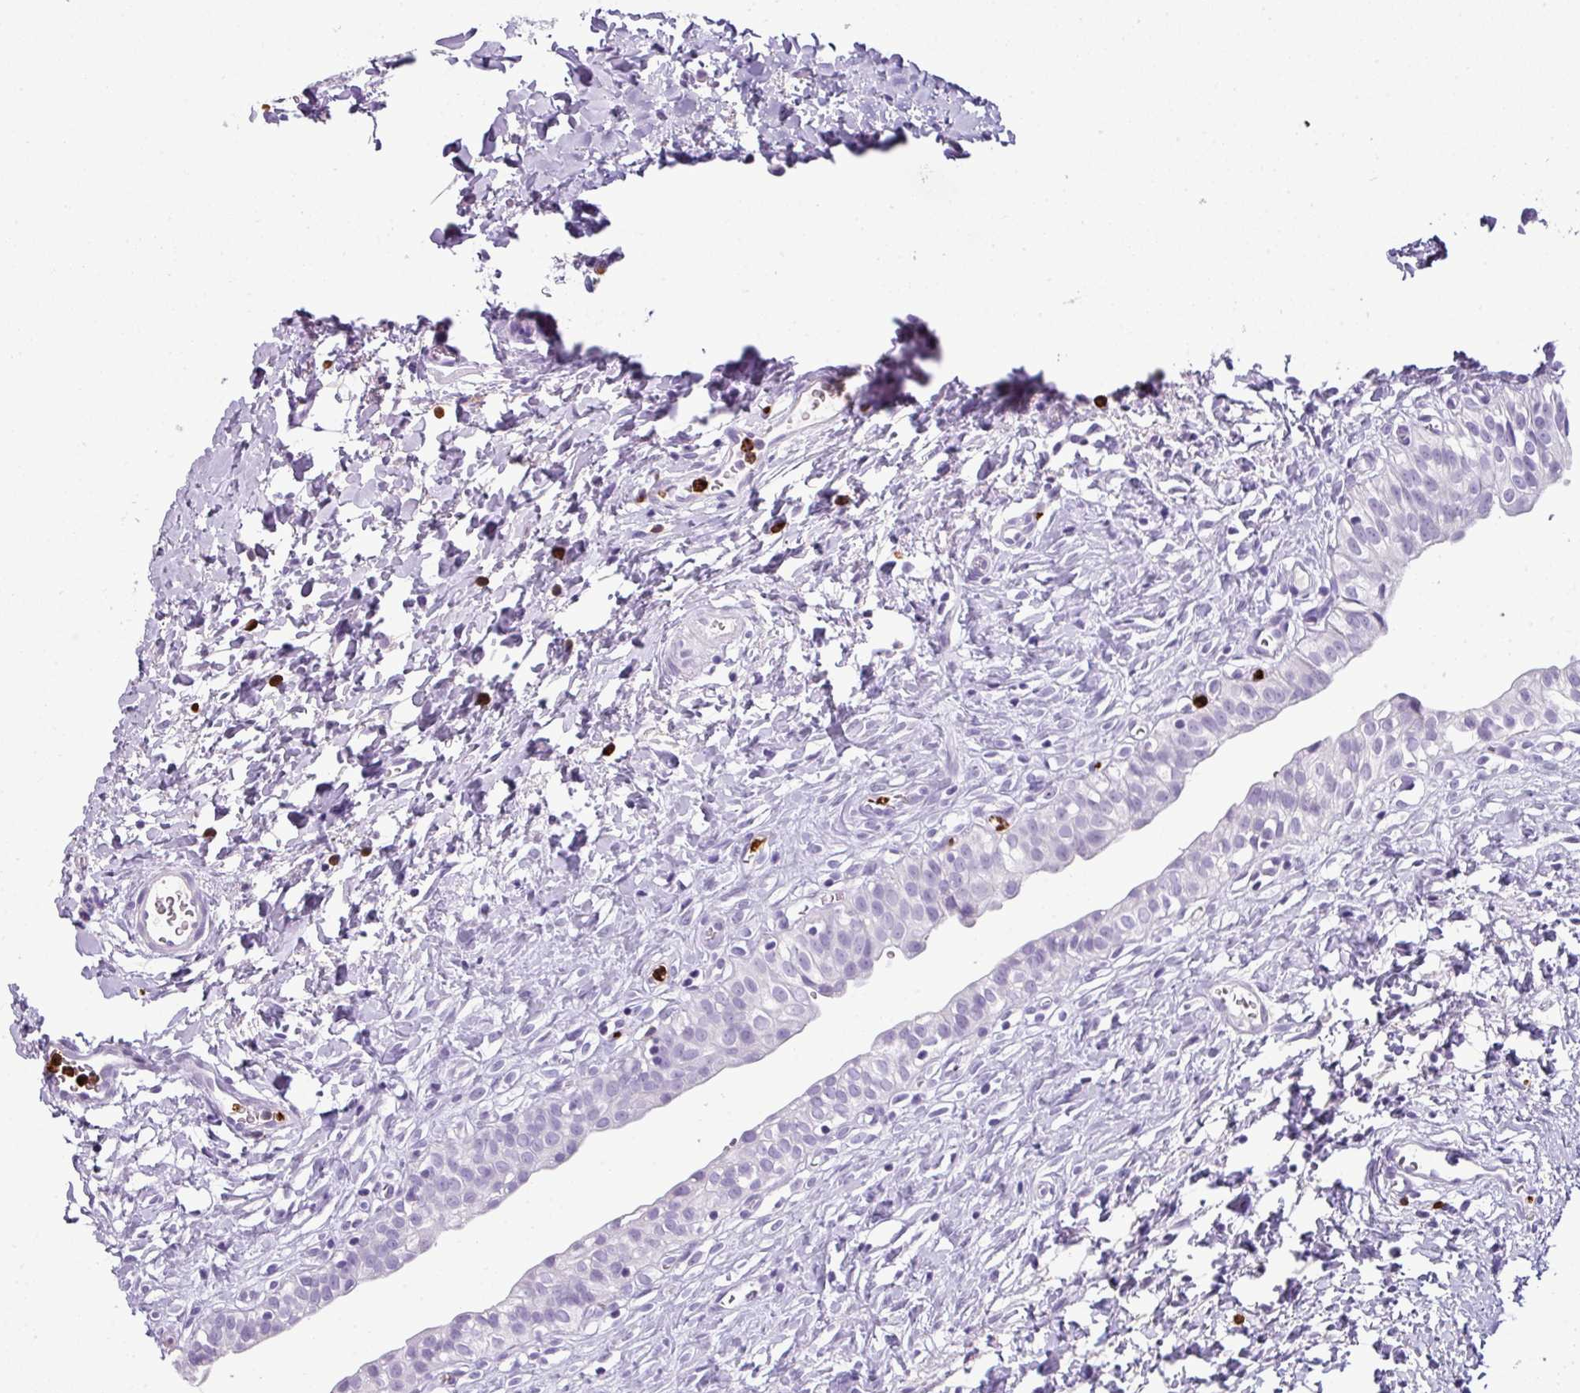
{"staining": {"intensity": "negative", "quantity": "none", "location": "none"}, "tissue": "urinary bladder", "cell_type": "Urothelial cells", "image_type": "normal", "snomed": [{"axis": "morphology", "description": "Normal tissue, NOS"}, {"axis": "topography", "description": "Urinary bladder"}], "caption": "Immunohistochemistry (IHC) of normal urinary bladder reveals no staining in urothelial cells.", "gene": "CTSG", "patient": {"sex": "male", "age": 51}}